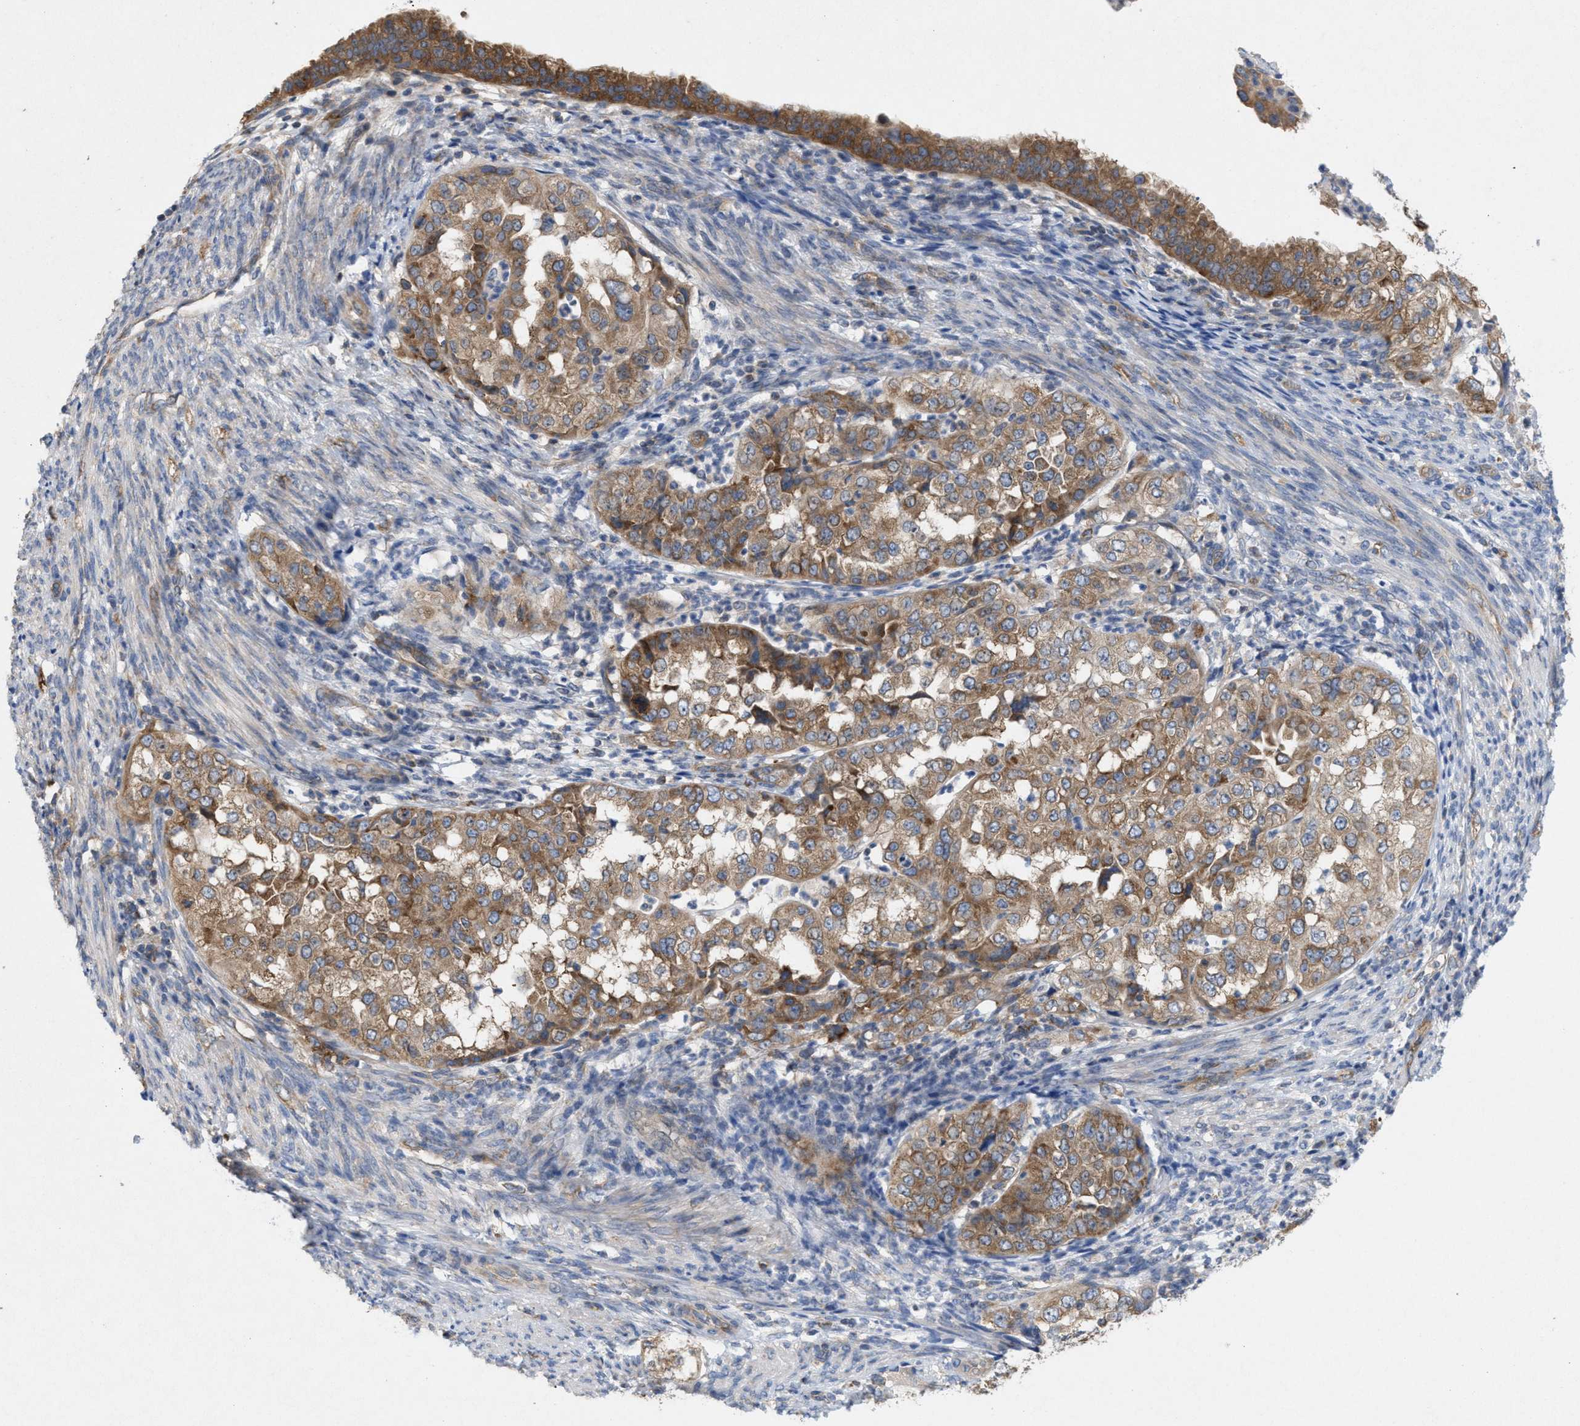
{"staining": {"intensity": "moderate", "quantity": ">75%", "location": "cytoplasmic/membranous"}, "tissue": "endometrial cancer", "cell_type": "Tumor cells", "image_type": "cancer", "snomed": [{"axis": "morphology", "description": "Adenocarcinoma, NOS"}, {"axis": "topography", "description": "Endometrium"}], "caption": "Protein staining of endometrial cancer tissue demonstrates moderate cytoplasmic/membranous expression in about >75% of tumor cells. Nuclei are stained in blue.", "gene": "UBAP2", "patient": {"sex": "female", "age": 85}}